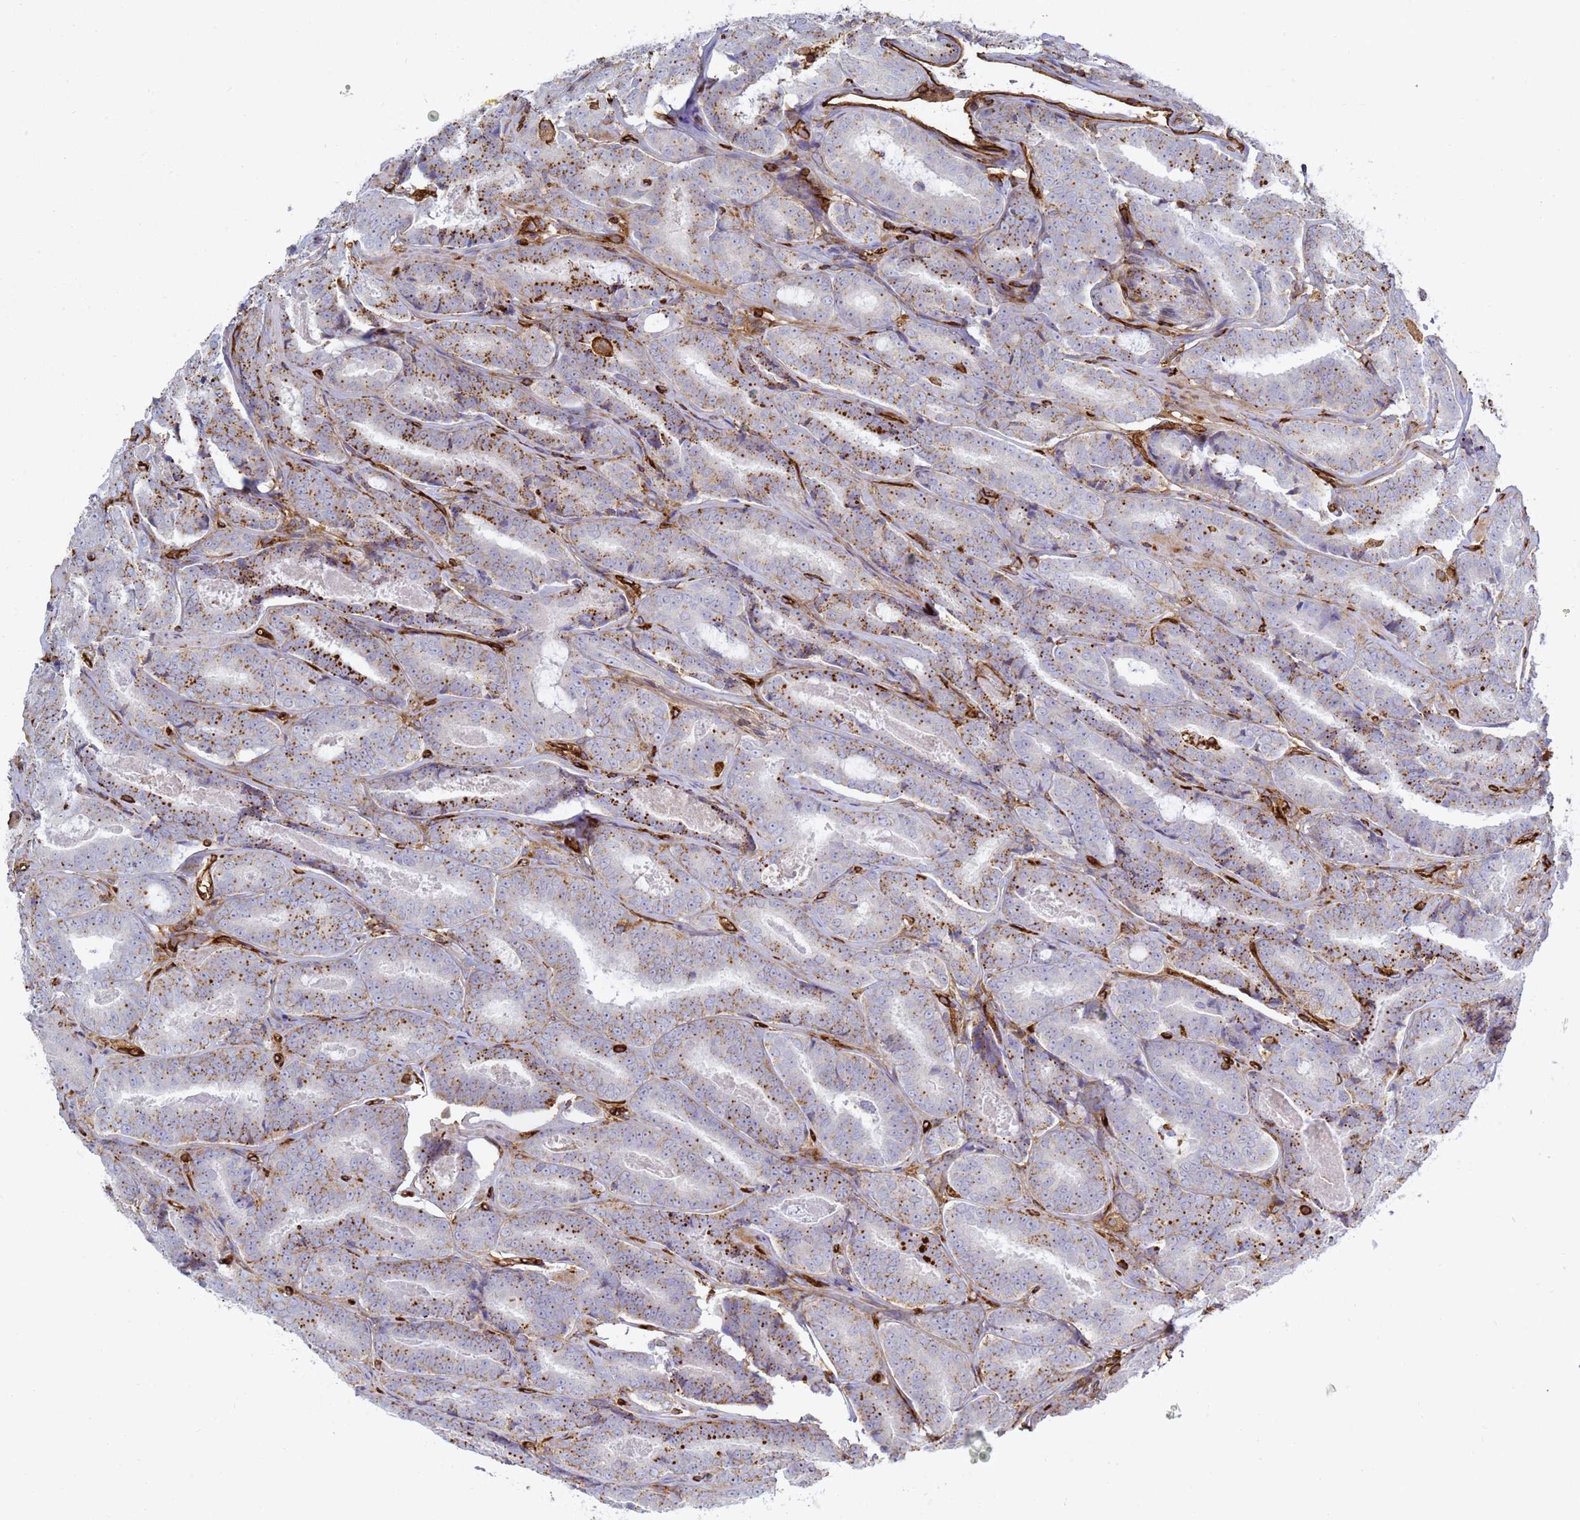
{"staining": {"intensity": "weak", "quantity": "25%-75%", "location": "cytoplasmic/membranous"}, "tissue": "prostate cancer", "cell_type": "Tumor cells", "image_type": "cancer", "snomed": [{"axis": "morphology", "description": "Adenocarcinoma, High grade"}, {"axis": "topography", "description": "Prostate"}], "caption": "The immunohistochemical stain highlights weak cytoplasmic/membranous expression in tumor cells of high-grade adenocarcinoma (prostate) tissue. (DAB (3,3'-diaminobenzidine) IHC with brightfield microscopy, high magnification).", "gene": "ZBTB8OS", "patient": {"sex": "male", "age": 72}}